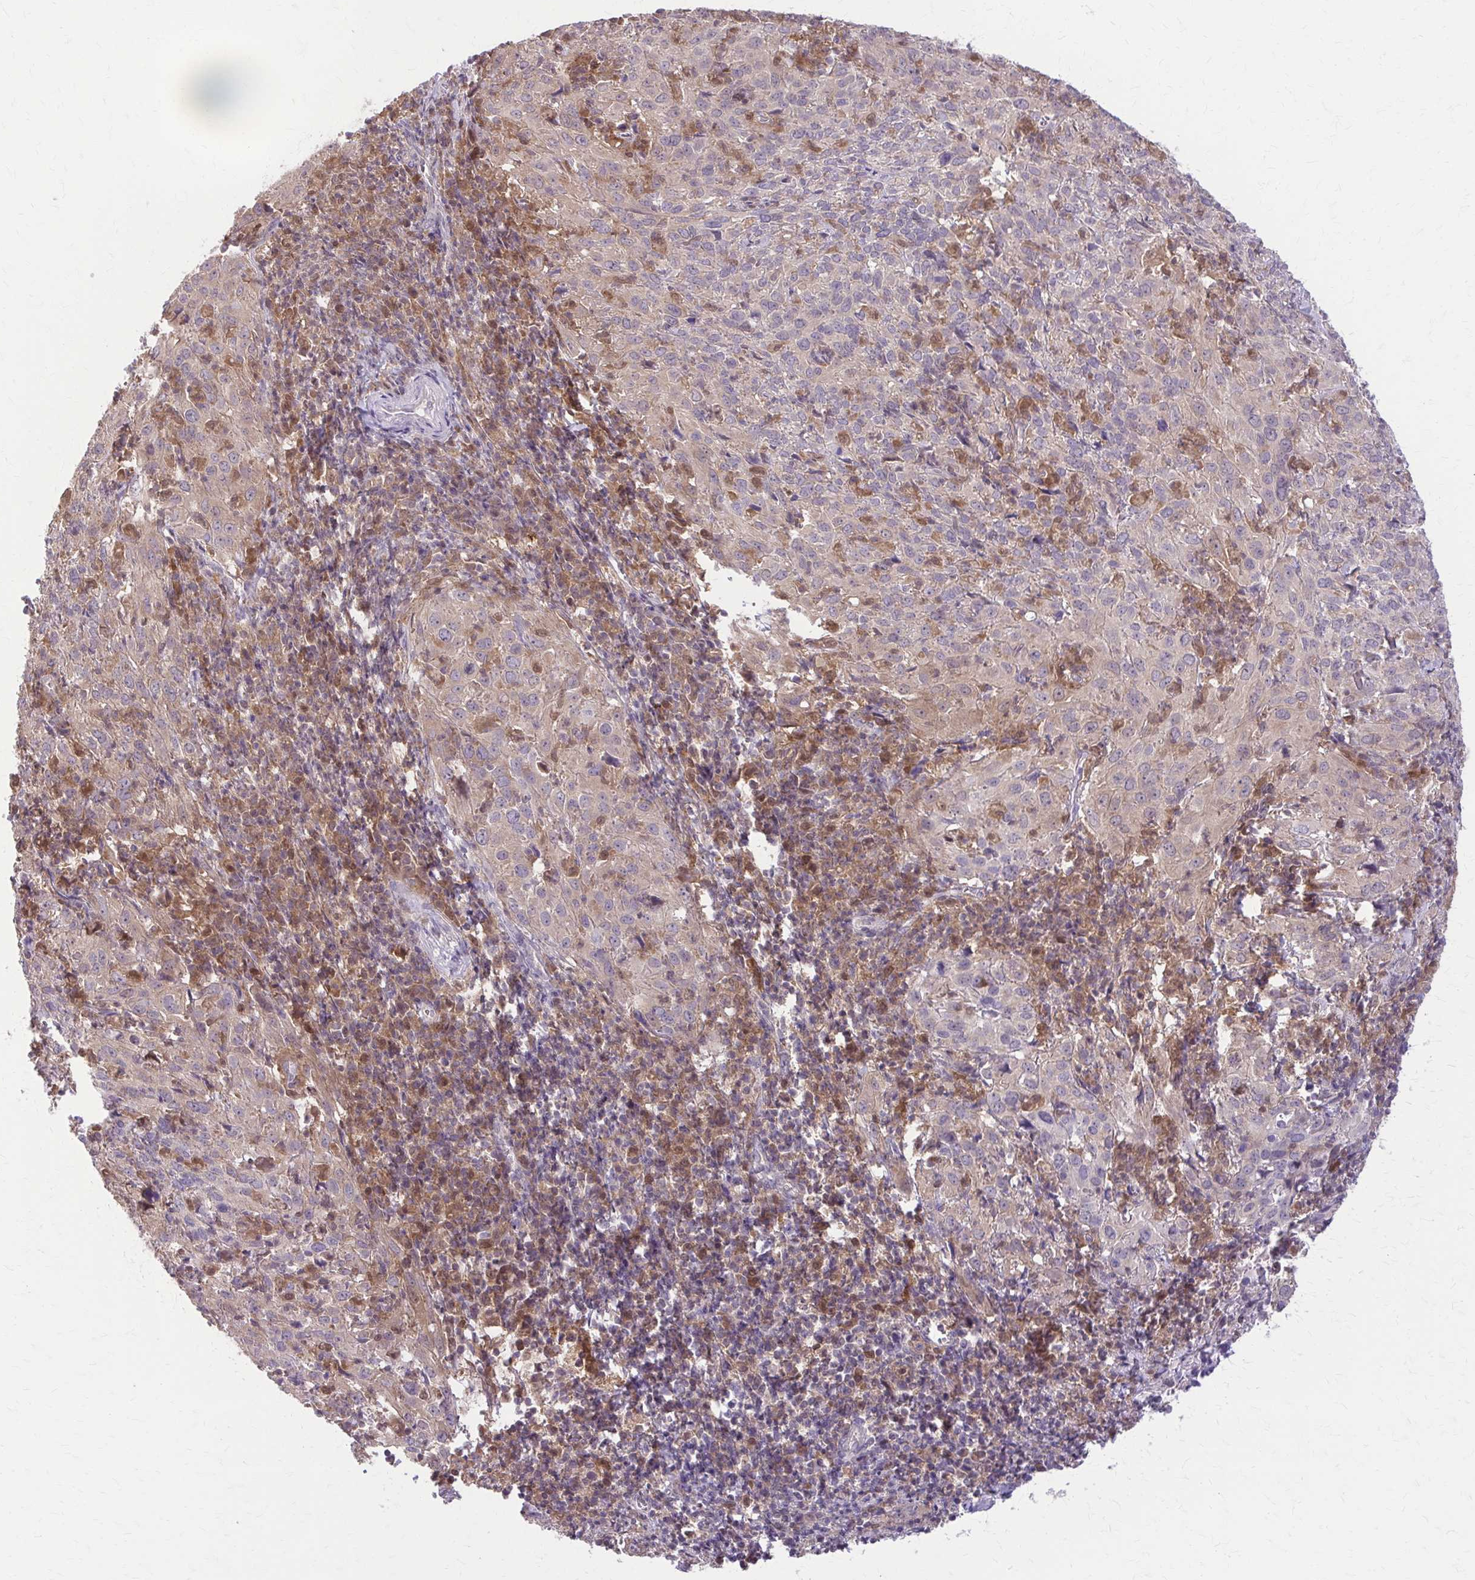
{"staining": {"intensity": "weak", "quantity": "<25%", "location": "cytoplasmic/membranous"}, "tissue": "cervical cancer", "cell_type": "Tumor cells", "image_type": "cancer", "snomed": [{"axis": "morphology", "description": "Squamous cell carcinoma, NOS"}, {"axis": "topography", "description": "Cervix"}], "caption": "Tumor cells are negative for protein expression in human cervical cancer.", "gene": "NRBF2", "patient": {"sex": "female", "age": 51}}